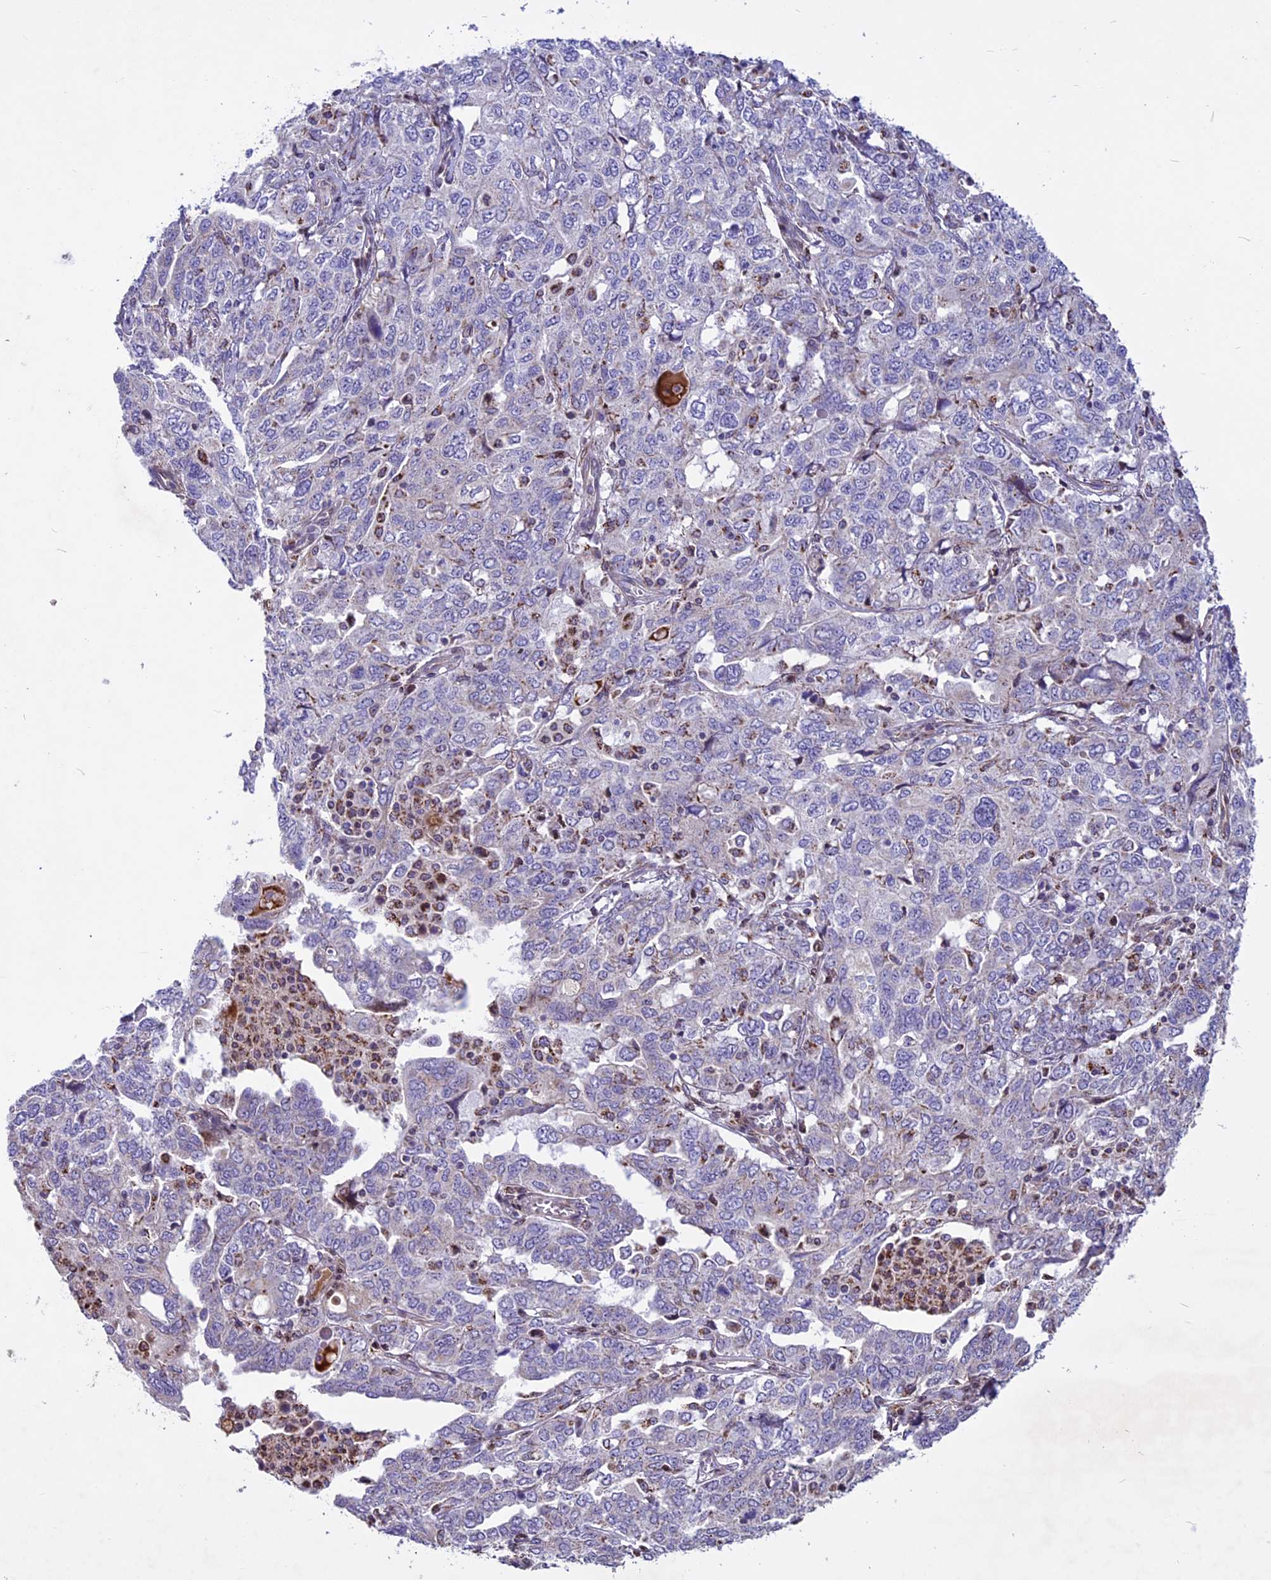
{"staining": {"intensity": "negative", "quantity": "none", "location": "none"}, "tissue": "ovarian cancer", "cell_type": "Tumor cells", "image_type": "cancer", "snomed": [{"axis": "morphology", "description": "Carcinoma, endometroid"}, {"axis": "topography", "description": "Ovary"}], "caption": "A high-resolution histopathology image shows immunohistochemistry (IHC) staining of endometroid carcinoma (ovarian), which demonstrates no significant positivity in tumor cells.", "gene": "MIEF2", "patient": {"sex": "female", "age": 62}}